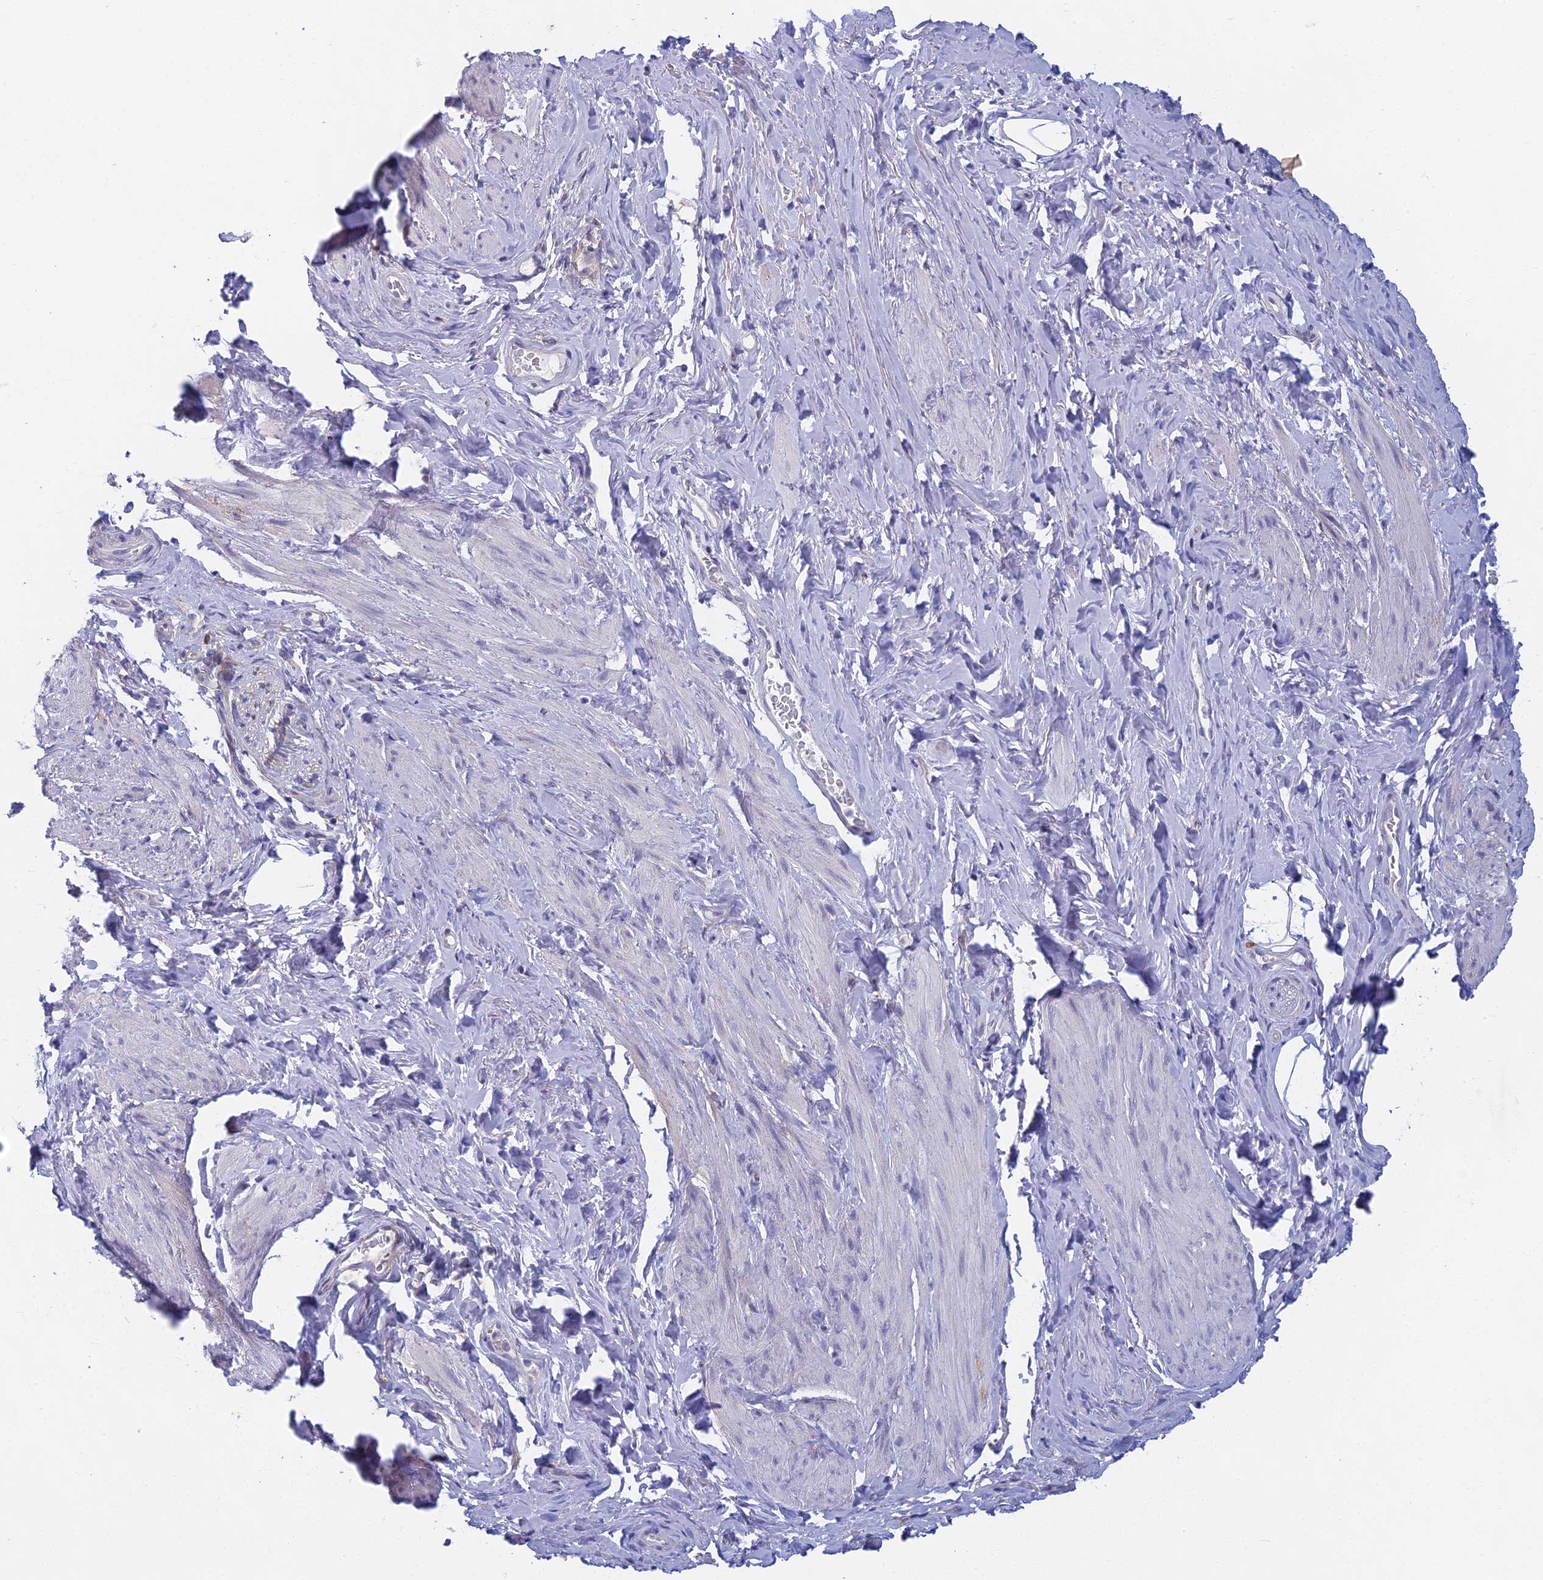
{"staining": {"intensity": "negative", "quantity": "none", "location": "none"}, "tissue": "smooth muscle", "cell_type": "Smooth muscle cells", "image_type": "normal", "snomed": [{"axis": "morphology", "description": "Normal tissue, NOS"}, {"axis": "topography", "description": "Smooth muscle"}, {"axis": "topography", "description": "Peripheral nerve tissue"}], "caption": "This is a micrograph of IHC staining of unremarkable smooth muscle, which shows no expression in smooth muscle cells. Nuclei are stained in blue.", "gene": "DDX51", "patient": {"sex": "male", "age": 69}}